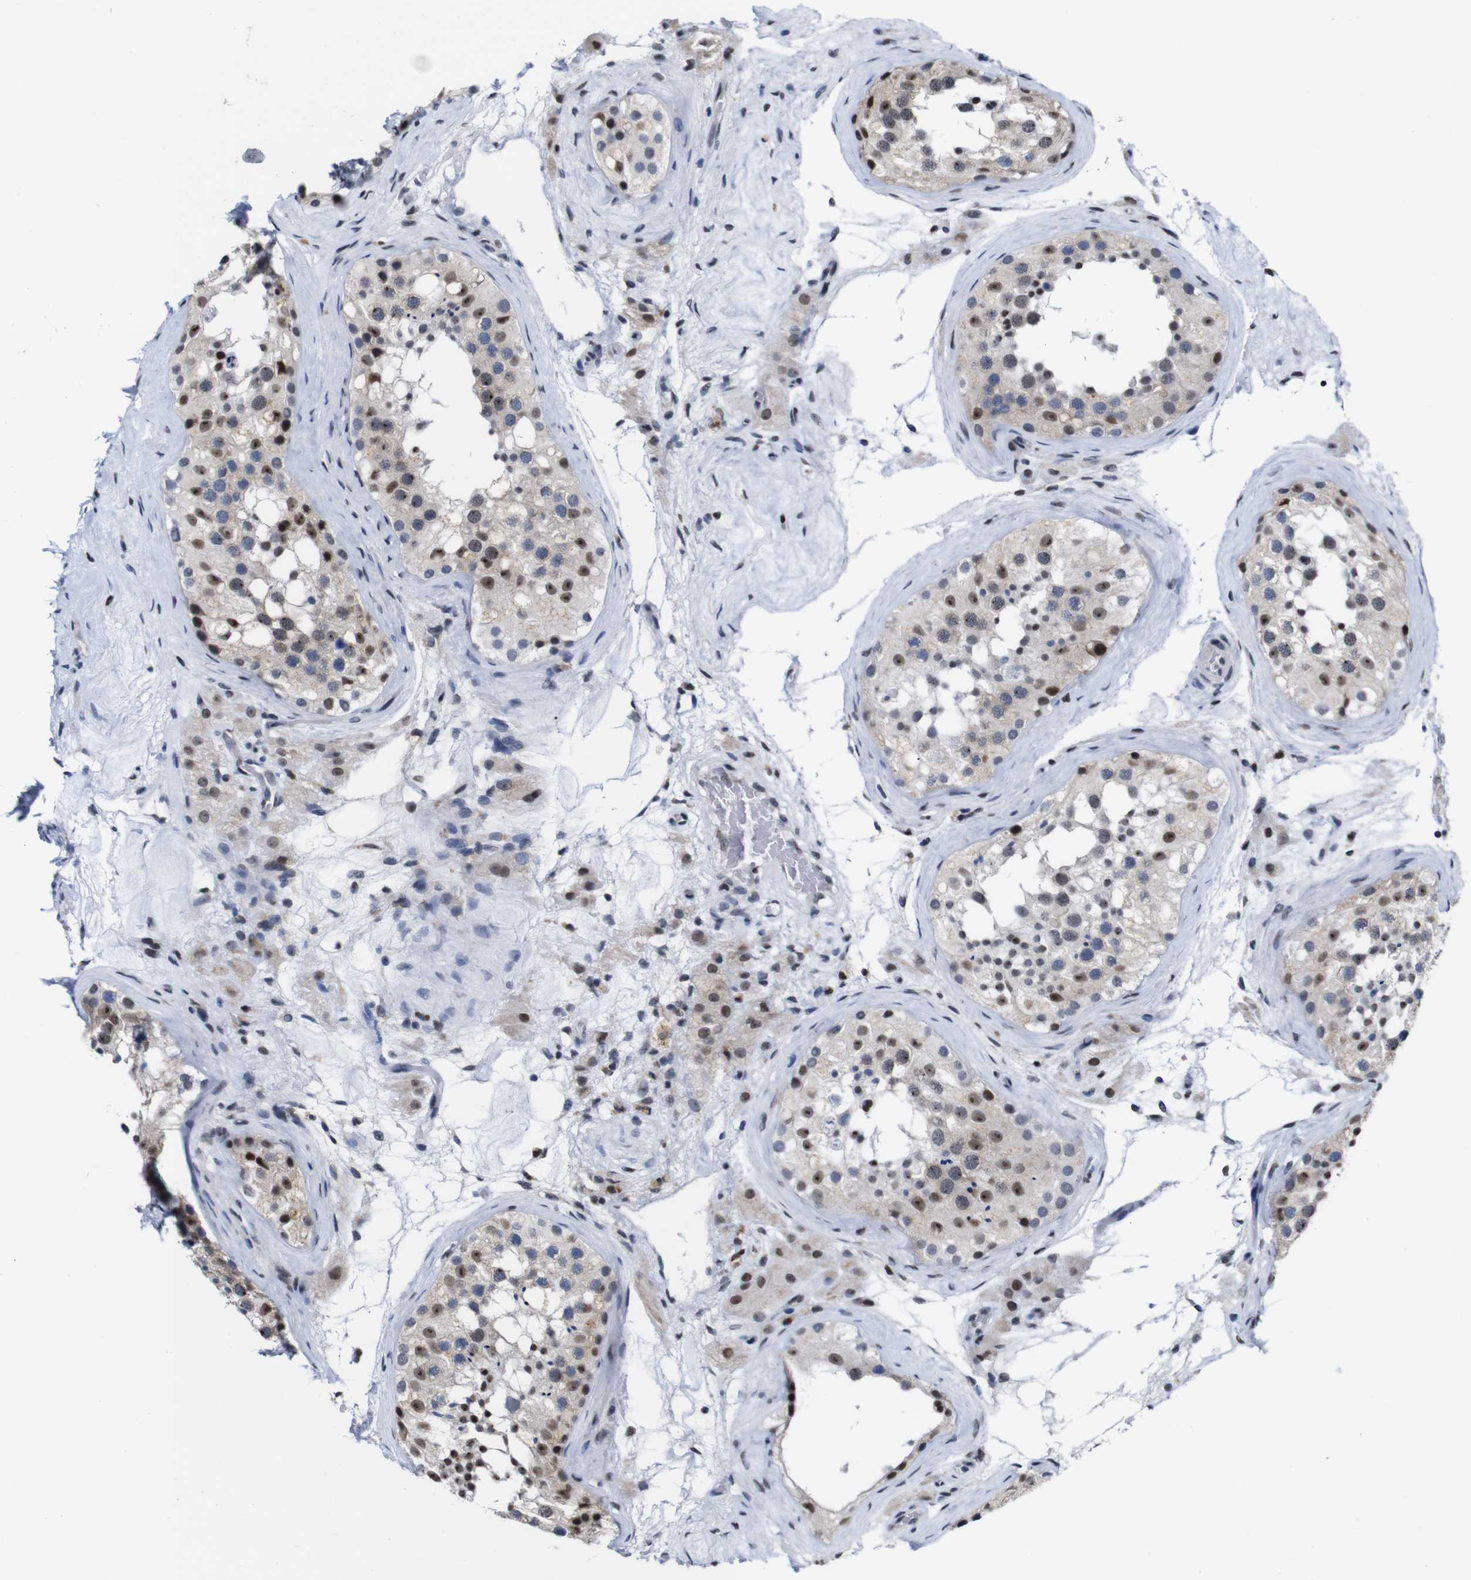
{"staining": {"intensity": "moderate", "quantity": "25%-75%", "location": "nuclear"}, "tissue": "testis", "cell_type": "Cells in seminiferous ducts", "image_type": "normal", "snomed": [{"axis": "morphology", "description": "Normal tissue, NOS"}, {"axis": "morphology", "description": "Seminoma, NOS"}, {"axis": "topography", "description": "Testis"}], "caption": "Immunohistochemistry (IHC) micrograph of benign testis stained for a protein (brown), which demonstrates medium levels of moderate nuclear staining in about 25%-75% of cells in seminiferous ducts.", "gene": "GATA6", "patient": {"sex": "male", "age": 71}}